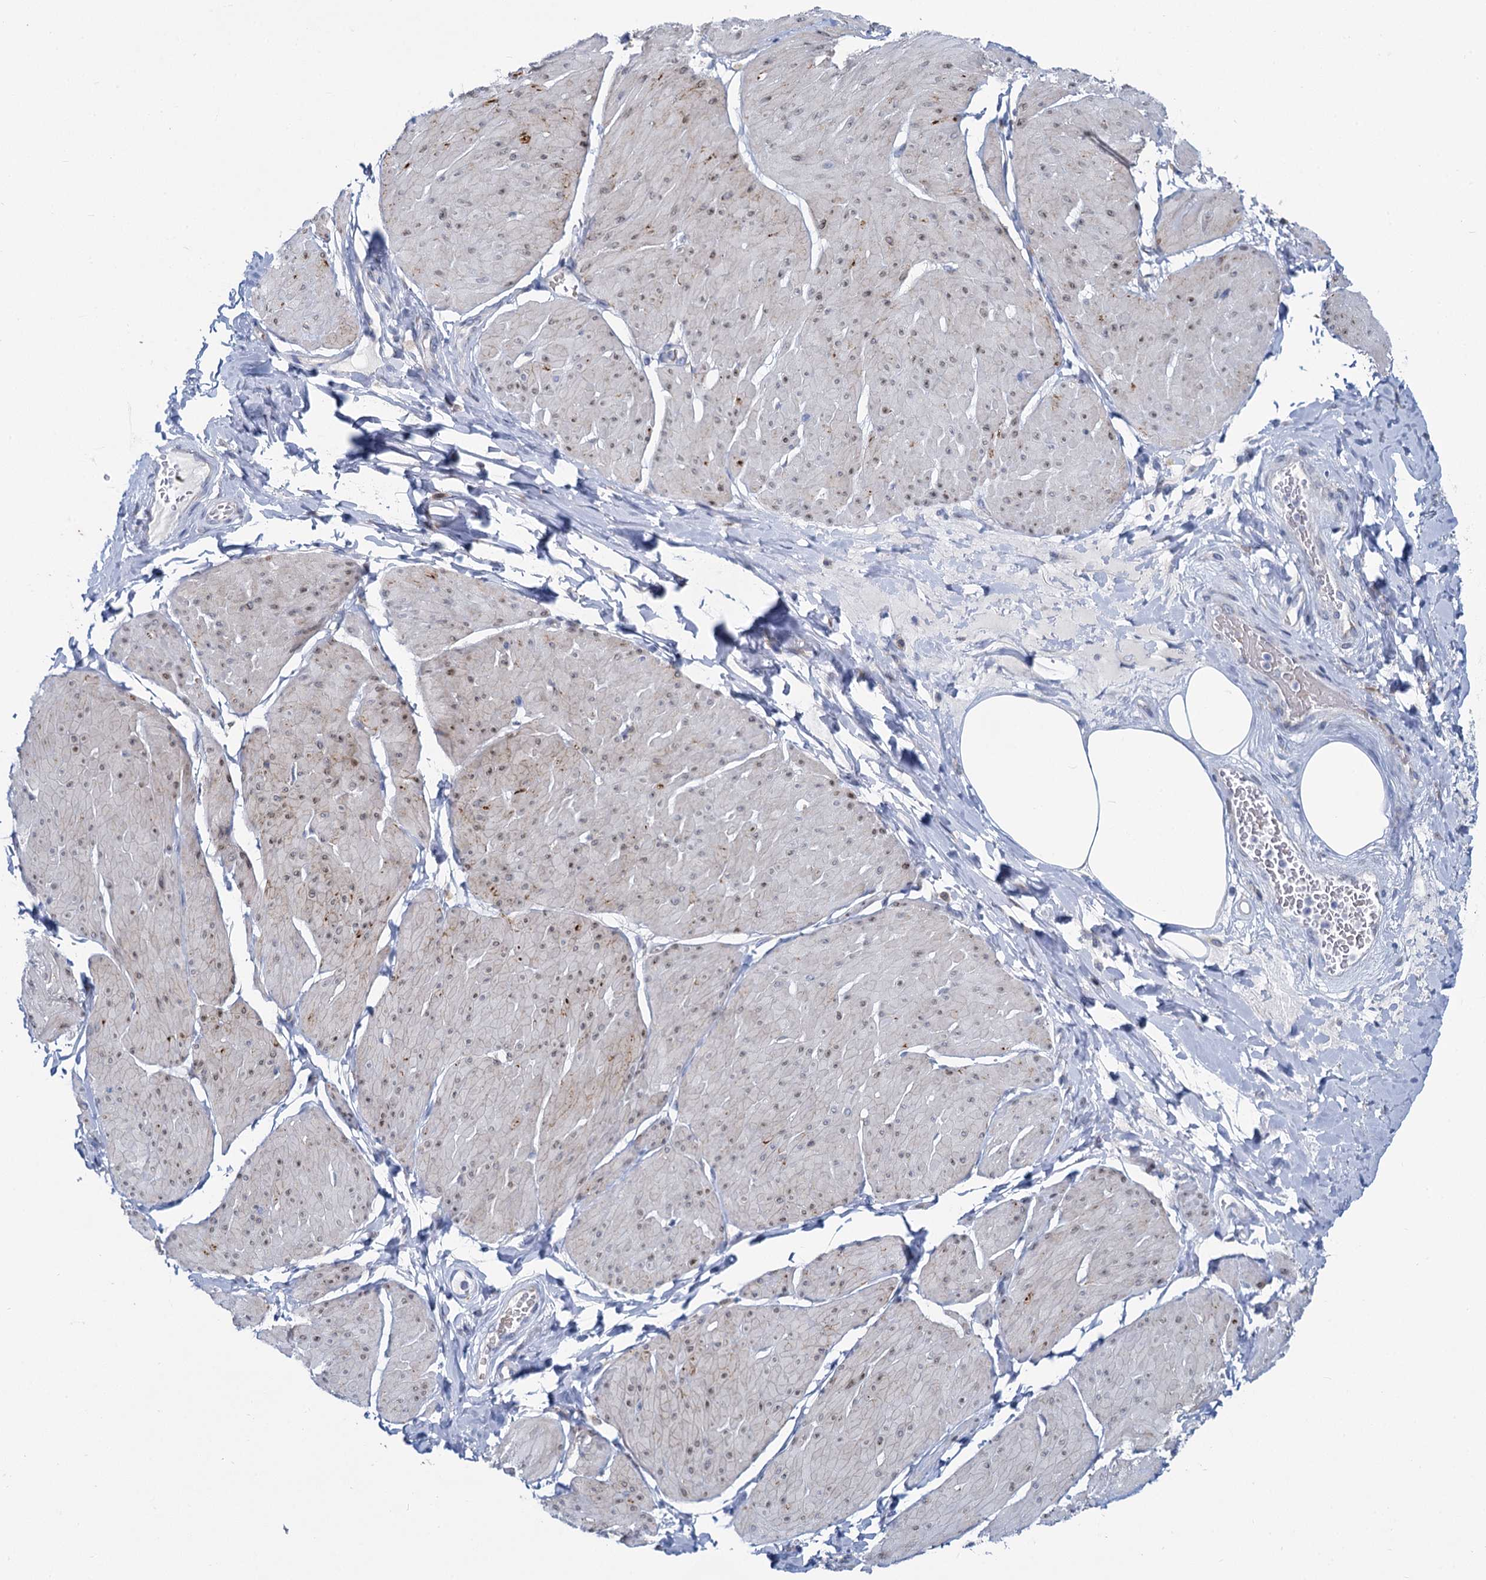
{"staining": {"intensity": "moderate", "quantity": "<25%", "location": "cytoplasmic/membranous"}, "tissue": "smooth muscle", "cell_type": "Smooth muscle cells", "image_type": "normal", "snomed": [{"axis": "morphology", "description": "Urothelial carcinoma, High grade"}, {"axis": "topography", "description": "Urinary bladder"}], "caption": "A micrograph of human smooth muscle stained for a protein demonstrates moderate cytoplasmic/membranous brown staining in smooth muscle cells. The protein of interest is stained brown, and the nuclei are stained in blue (DAB IHC with brightfield microscopy, high magnification).", "gene": "PRSS35", "patient": {"sex": "male", "age": 46}}